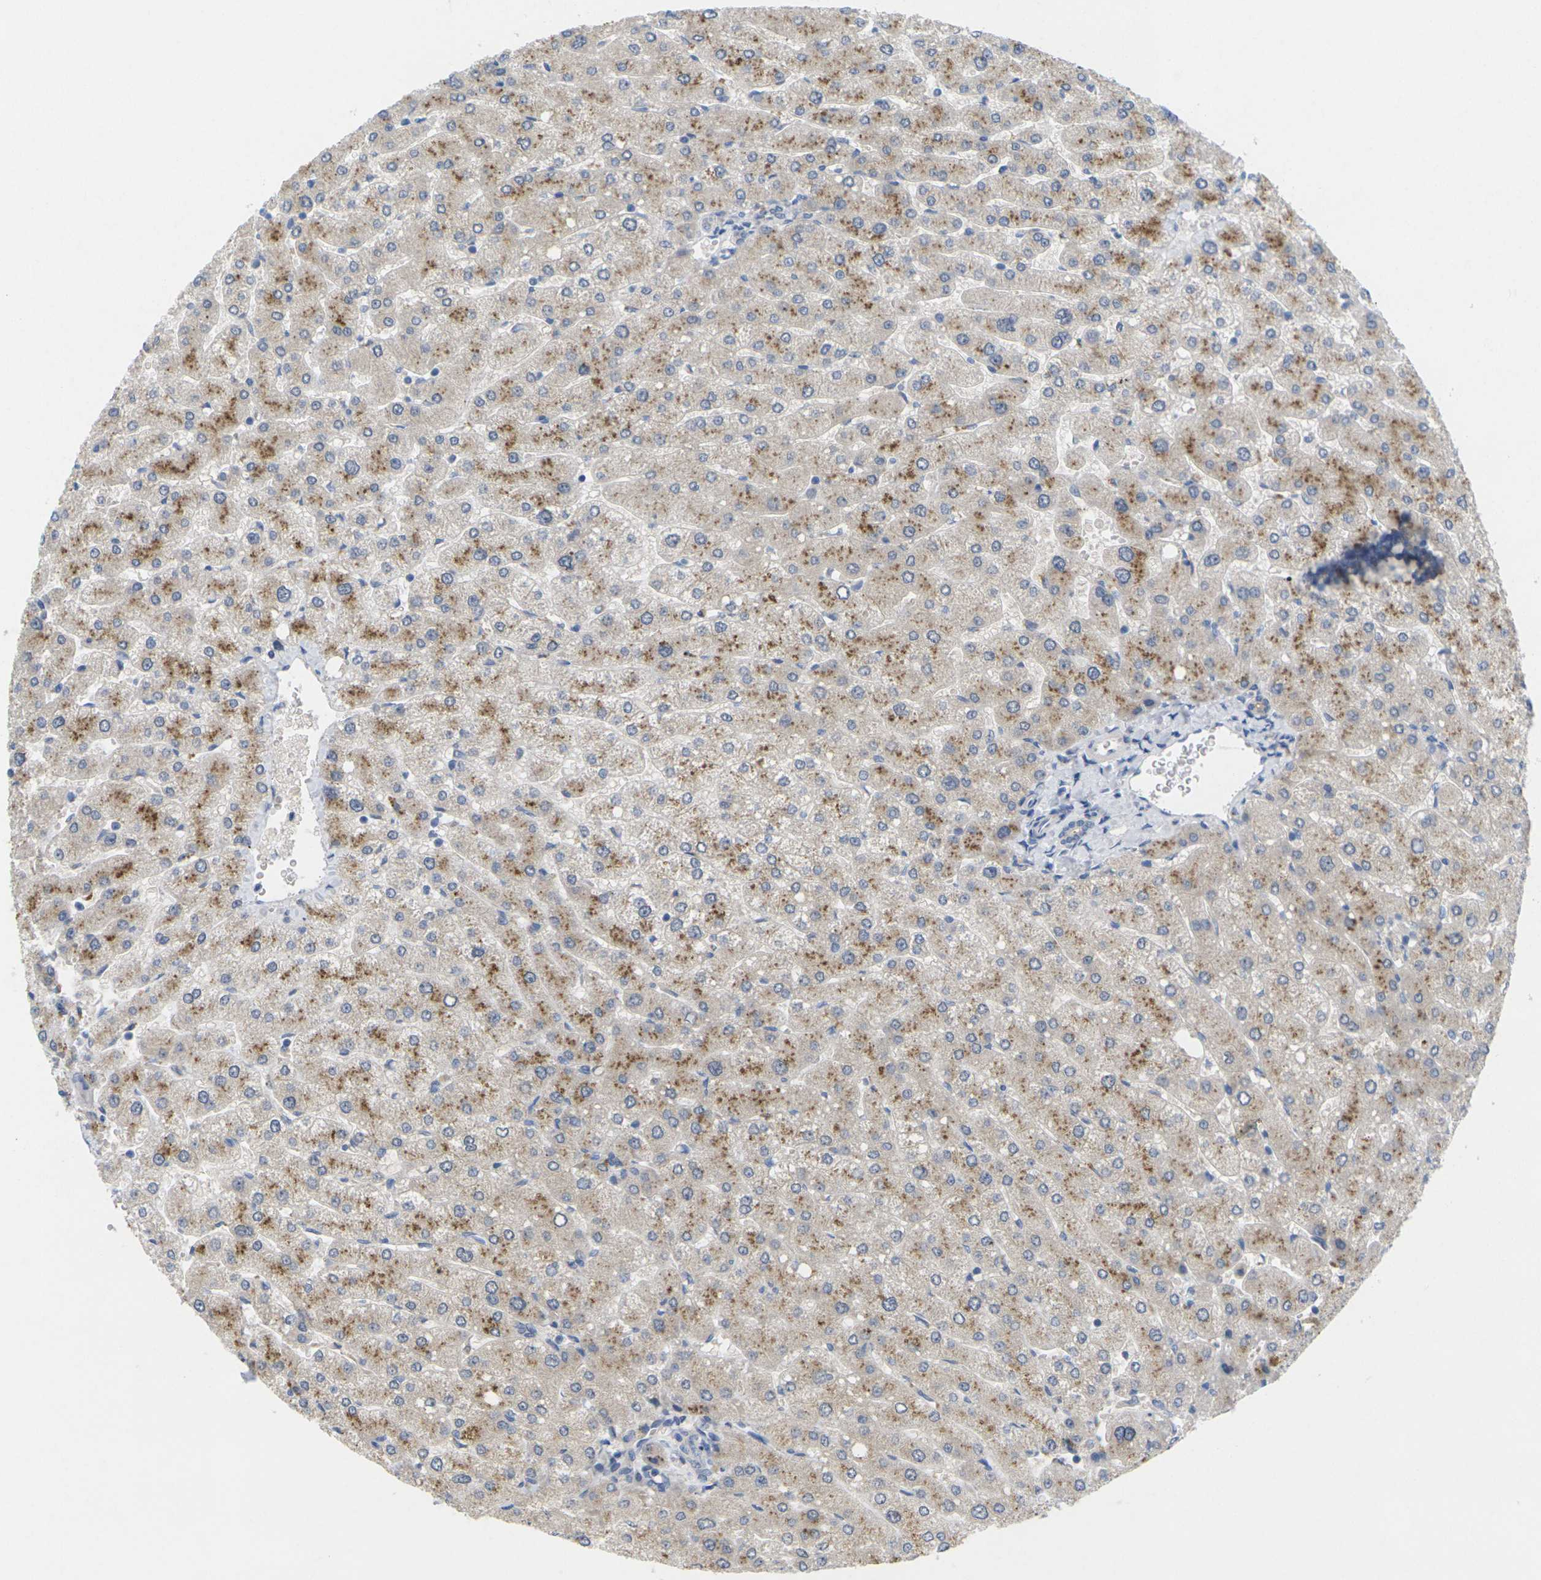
{"staining": {"intensity": "negative", "quantity": "none", "location": "none"}, "tissue": "liver", "cell_type": "Cholangiocytes", "image_type": "normal", "snomed": [{"axis": "morphology", "description": "Normal tissue, NOS"}, {"axis": "topography", "description": "Liver"}], "caption": "DAB (3,3'-diaminobenzidine) immunohistochemical staining of normal liver displays no significant positivity in cholangiocytes.", "gene": "TNNI3", "patient": {"sex": "male", "age": 55}}